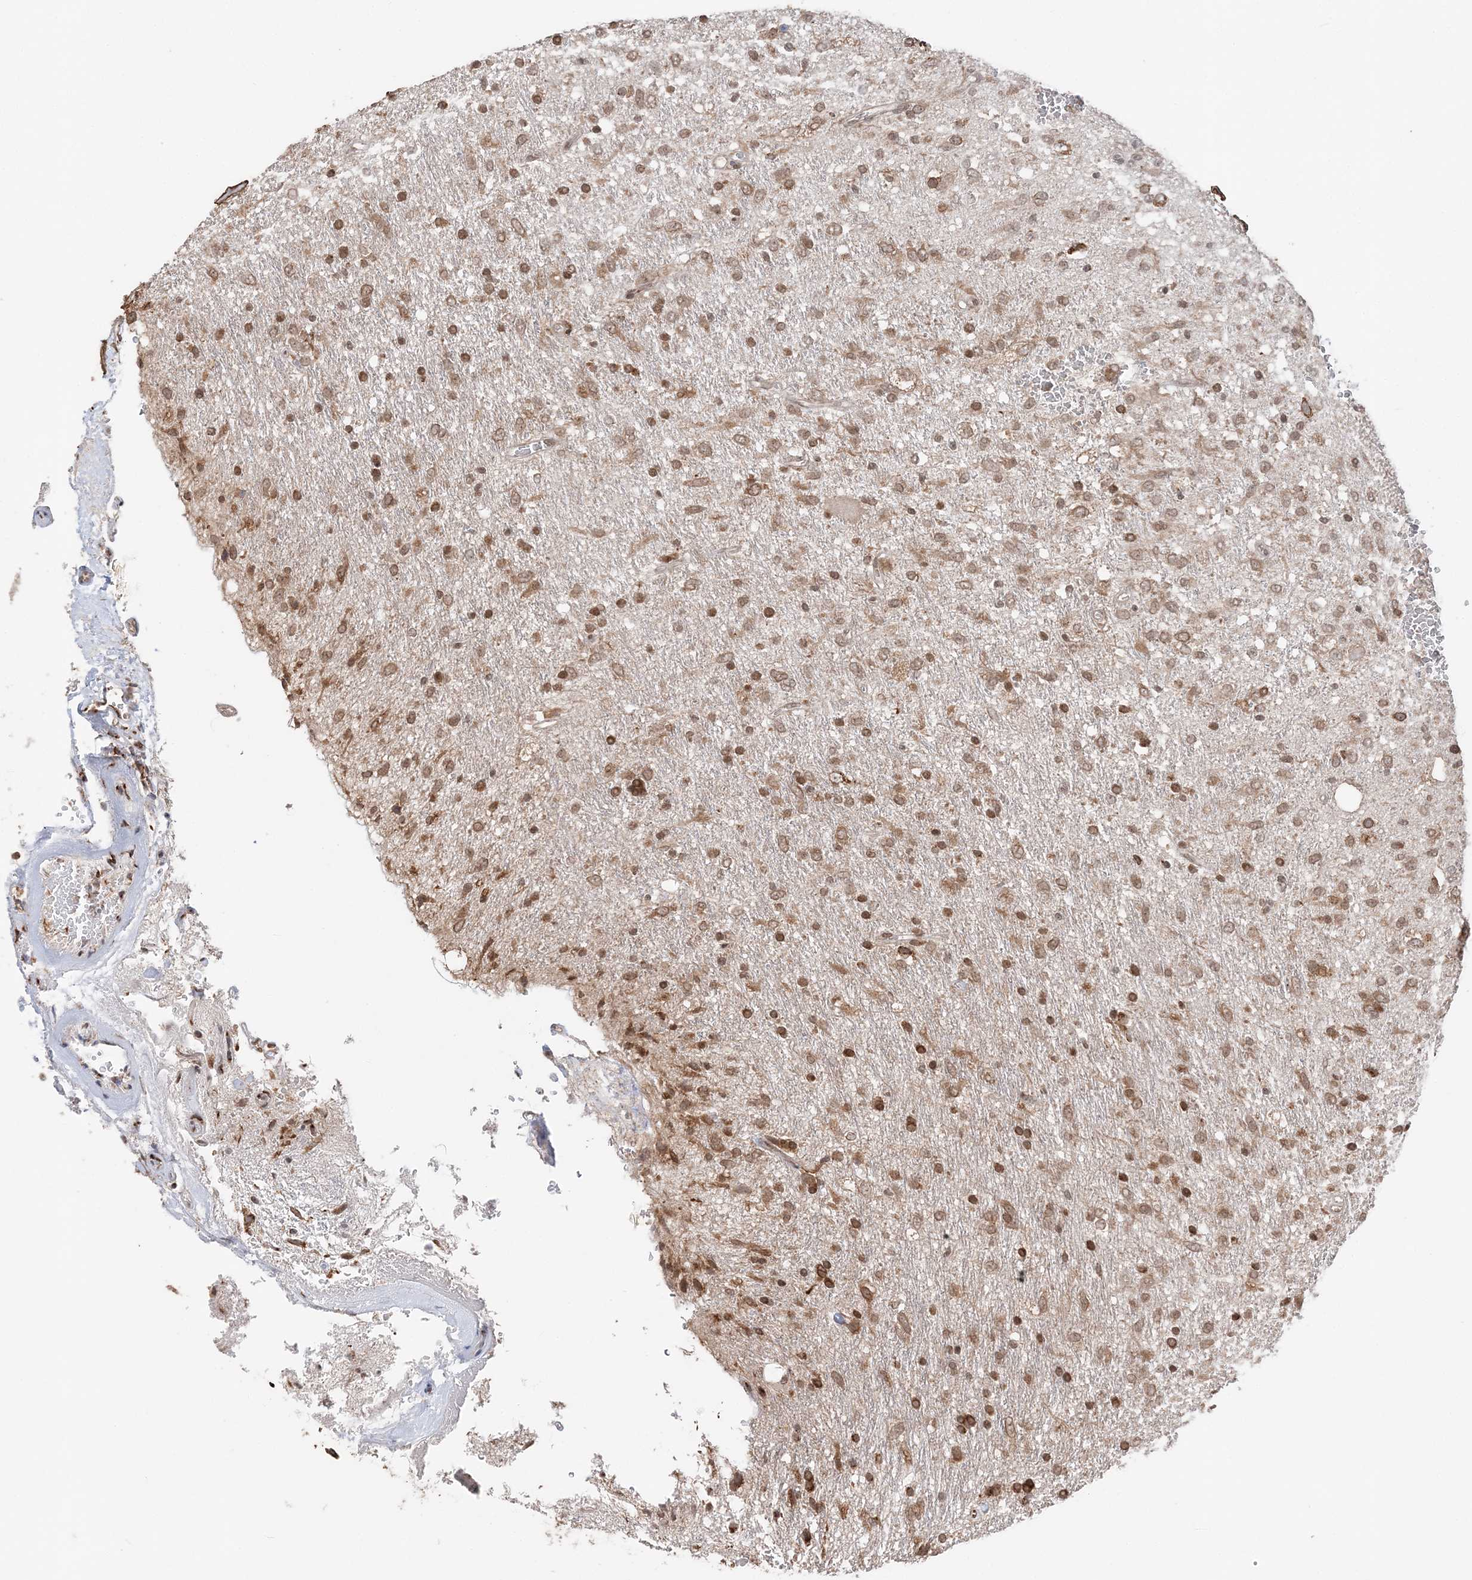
{"staining": {"intensity": "moderate", "quantity": ">75%", "location": "cytoplasmic/membranous,nuclear"}, "tissue": "glioma", "cell_type": "Tumor cells", "image_type": "cancer", "snomed": [{"axis": "morphology", "description": "Glioma, malignant, Low grade"}, {"axis": "topography", "description": "Brain"}], "caption": "This image exhibits immunohistochemistry staining of glioma, with medium moderate cytoplasmic/membranous and nuclear staining in about >75% of tumor cells.", "gene": "TMED10", "patient": {"sex": "male", "age": 77}}